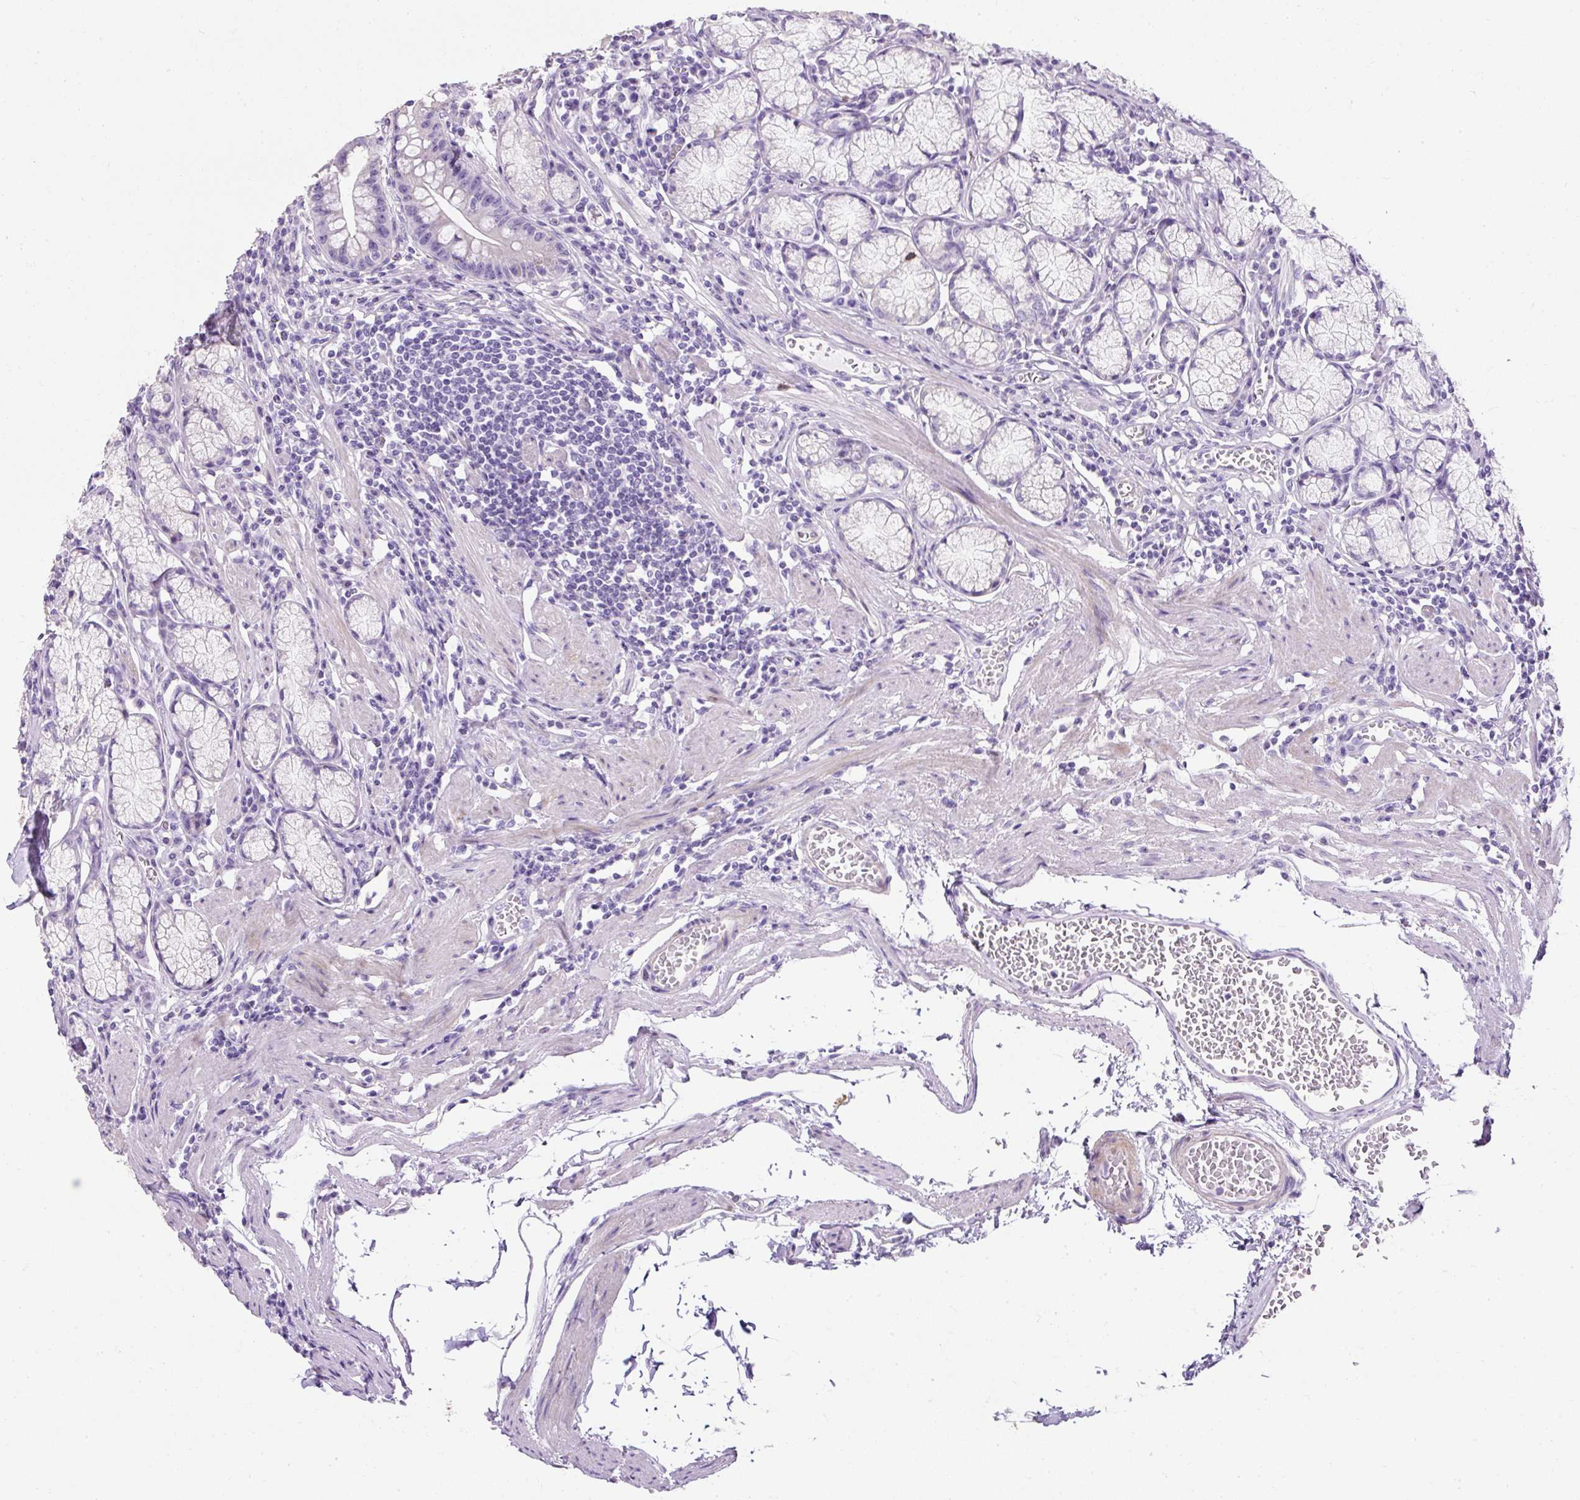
{"staining": {"intensity": "moderate", "quantity": "25%-75%", "location": "cytoplasmic/membranous"}, "tissue": "stomach", "cell_type": "Glandular cells", "image_type": "normal", "snomed": [{"axis": "morphology", "description": "Normal tissue, NOS"}, {"axis": "topography", "description": "Stomach"}], "caption": "Stomach stained with immunohistochemistry shows moderate cytoplasmic/membranous staining in about 25%-75% of glandular cells. (DAB IHC with brightfield microscopy, high magnification).", "gene": "C2CD4C", "patient": {"sex": "male", "age": 55}}